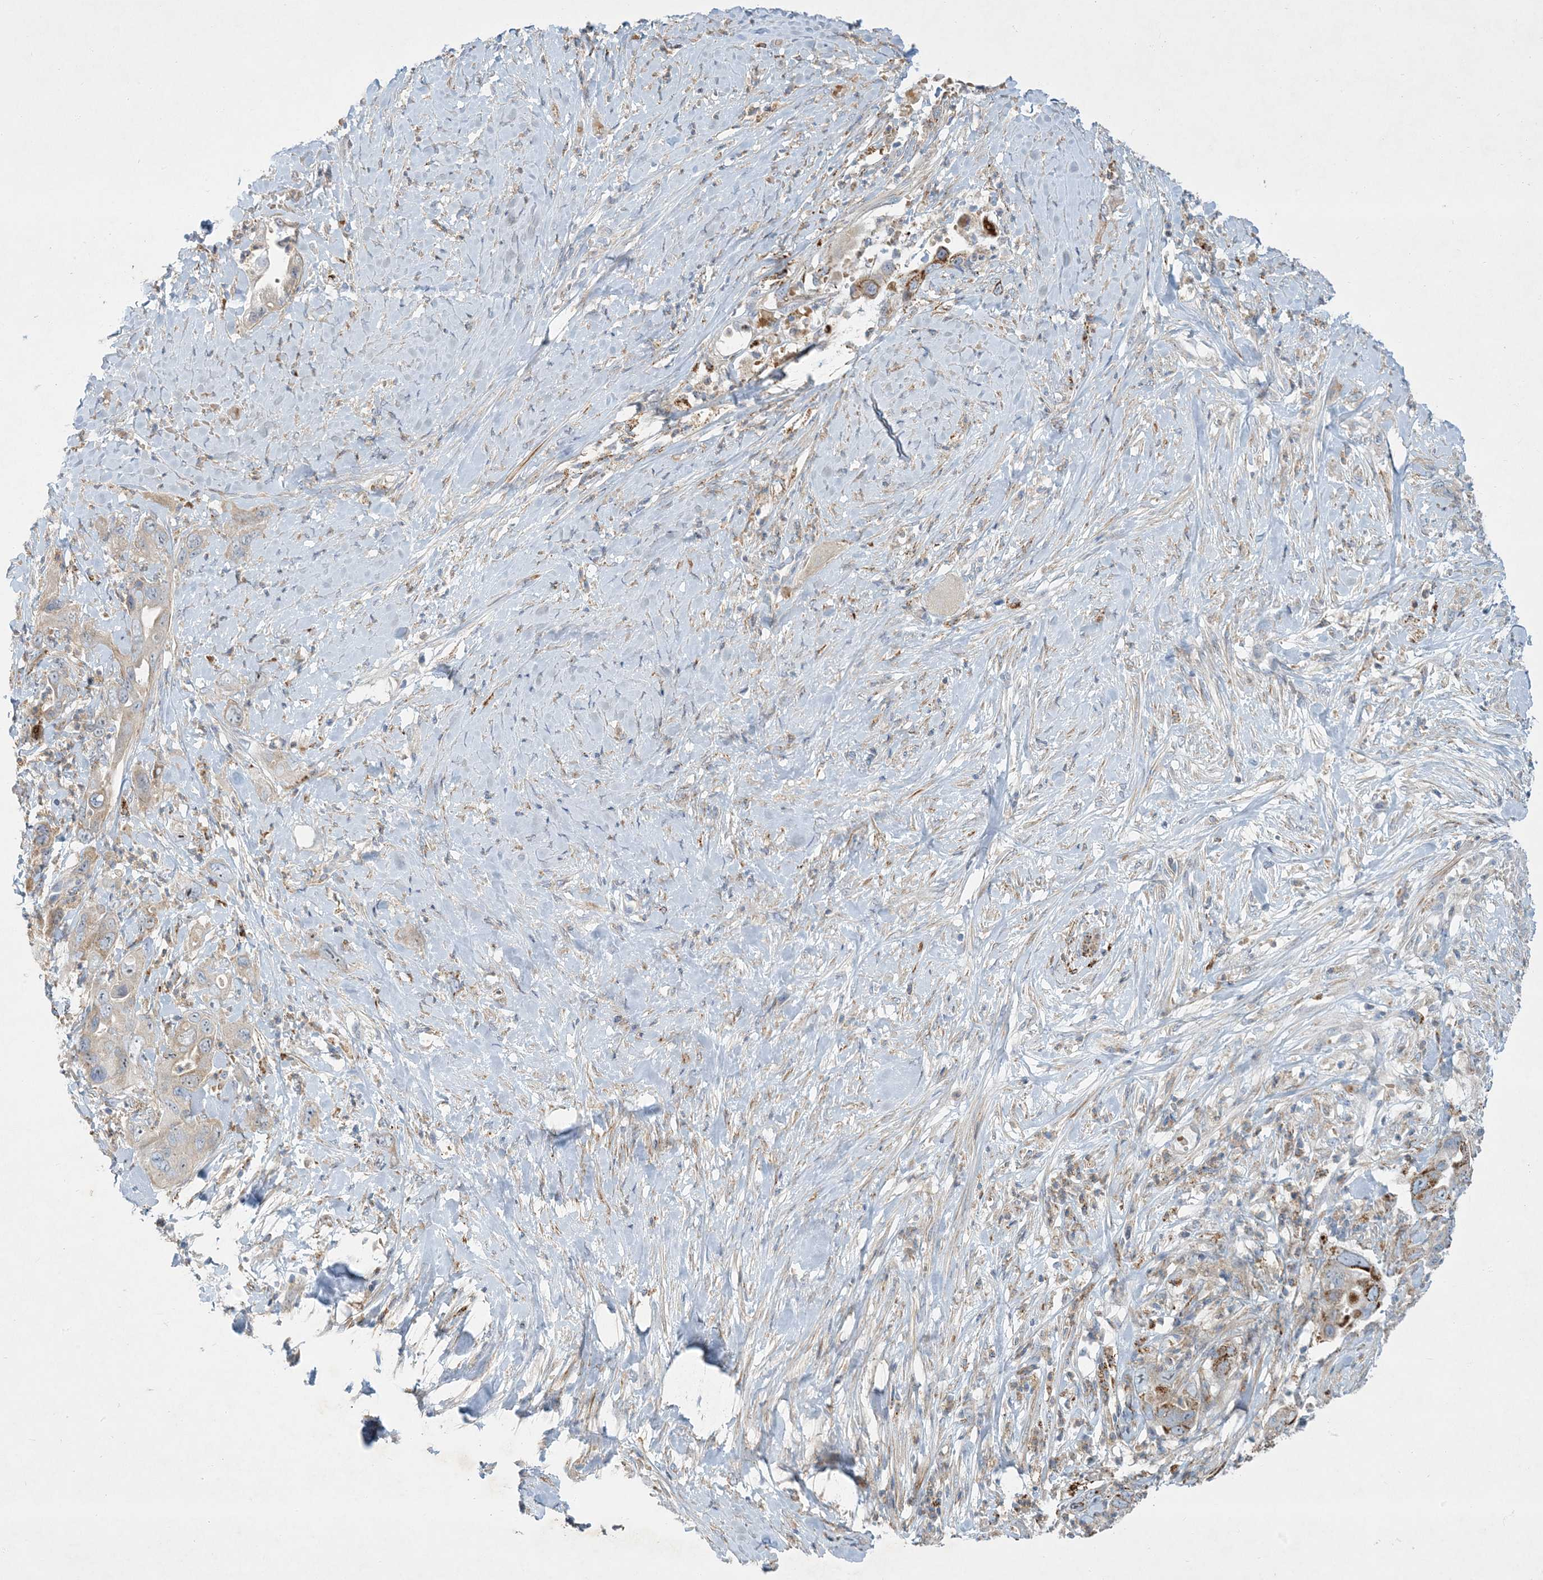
{"staining": {"intensity": "strong", "quantity": "<25%", "location": "cytoplasmic/membranous"}, "tissue": "pancreatic cancer", "cell_type": "Tumor cells", "image_type": "cancer", "snomed": [{"axis": "morphology", "description": "Adenocarcinoma, NOS"}, {"axis": "topography", "description": "Pancreas"}], "caption": "An image of adenocarcinoma (pancreatic) stained for a protein demonstrates strong cytoplasmic/membranous brown staining in tumor cells.", "gene": "LTN1", "patient": {"sex": "female", "age": 71}}